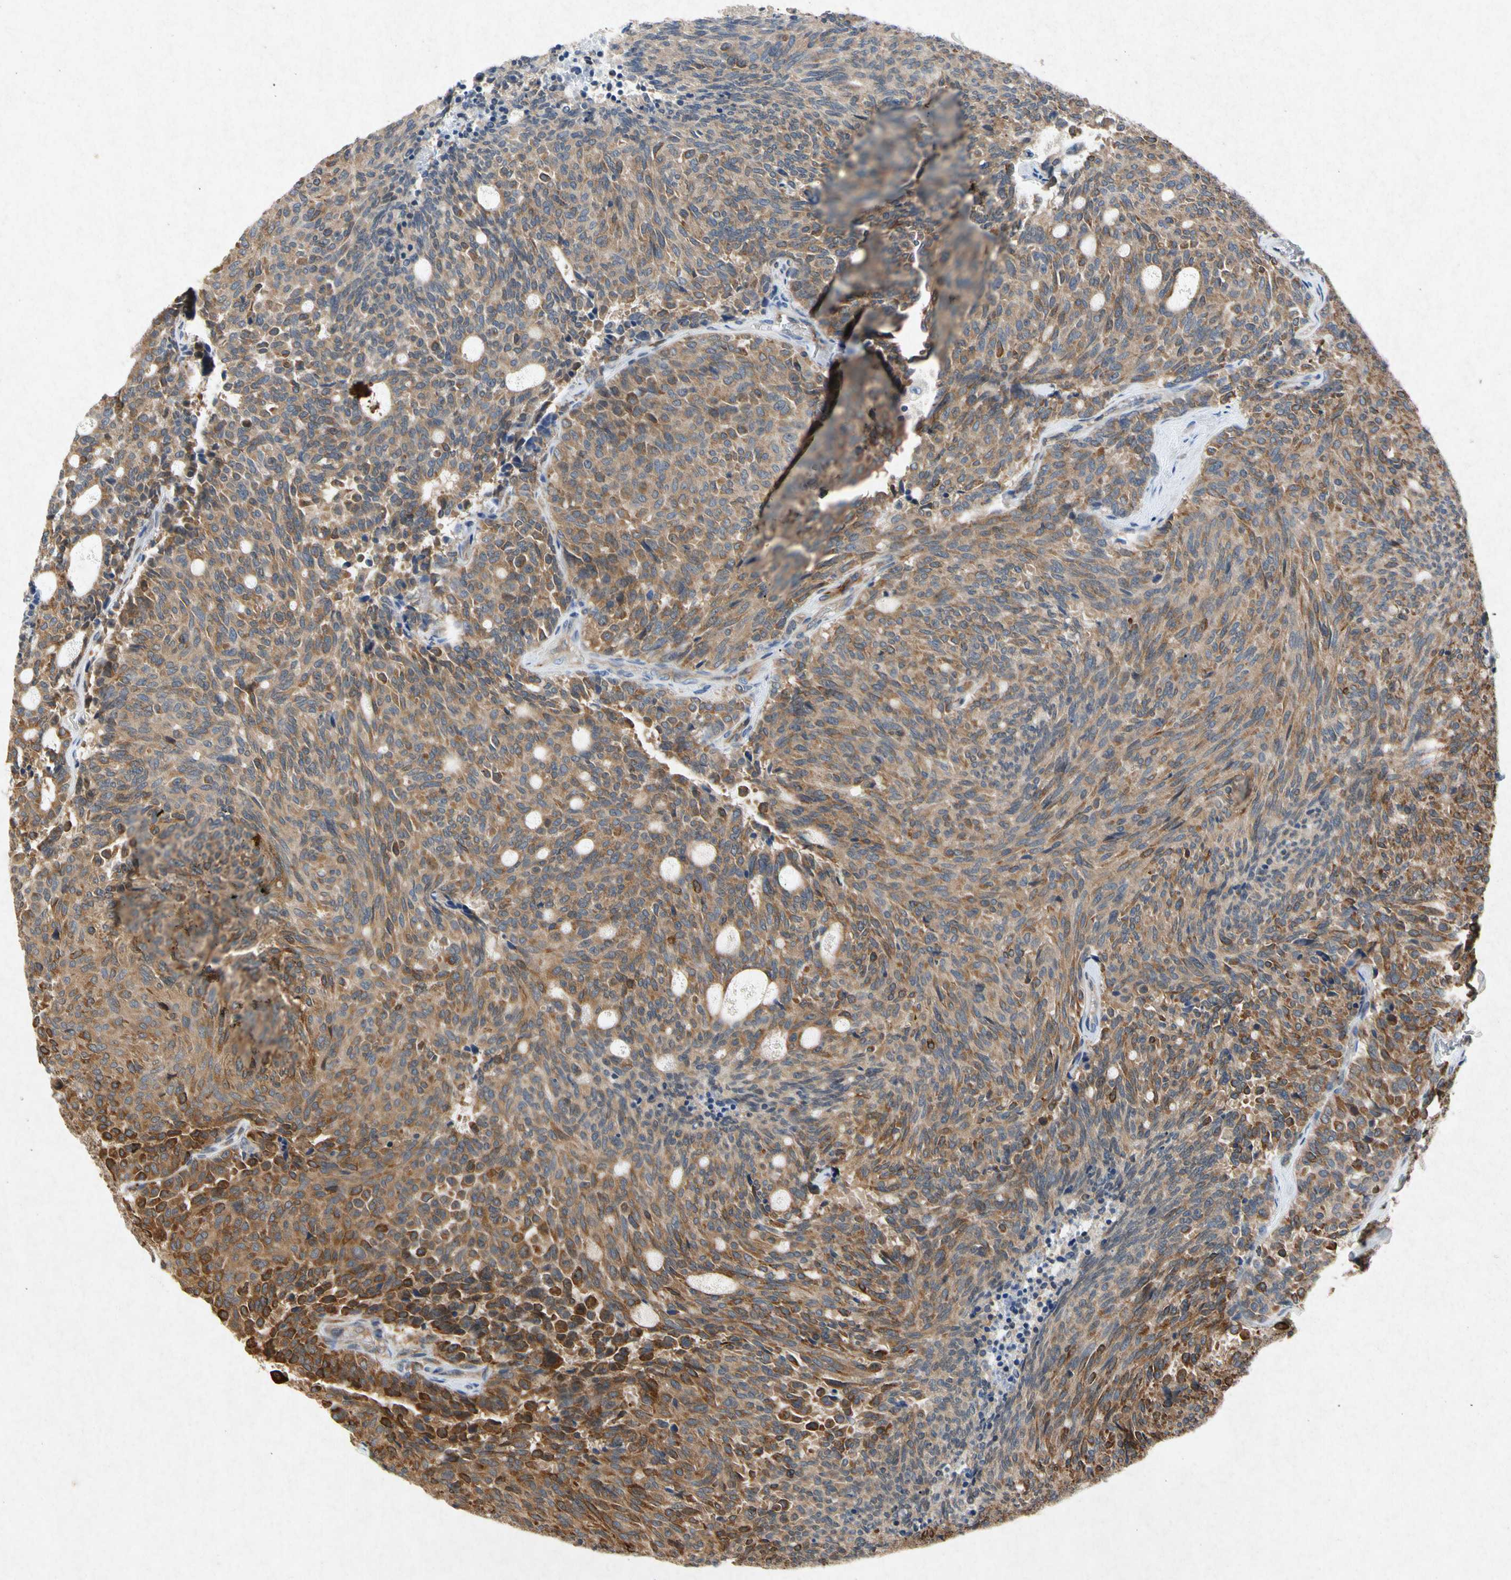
{"staining": {"intensity": "moderate", "quantity": ">75%", "location": "cytoplasmic/membranous"}, "tissue": "carcinoid", "cell_type": "Tumor cells", "image_type": "cancer", "snomed": [{"axis": "morphology", "description": "Carcinoid, malignant, NOS"}, {"axis": "topography", "description": "Pancreas"}], "caption": "This histopathology image exhibits IHC staining of carcinoid, with medium moderate cytoplasmic/membranous staining in about >75% of tumor cells.", "gene": "RPS6KA1", "patient": {"sex": "female", "age": 54}}